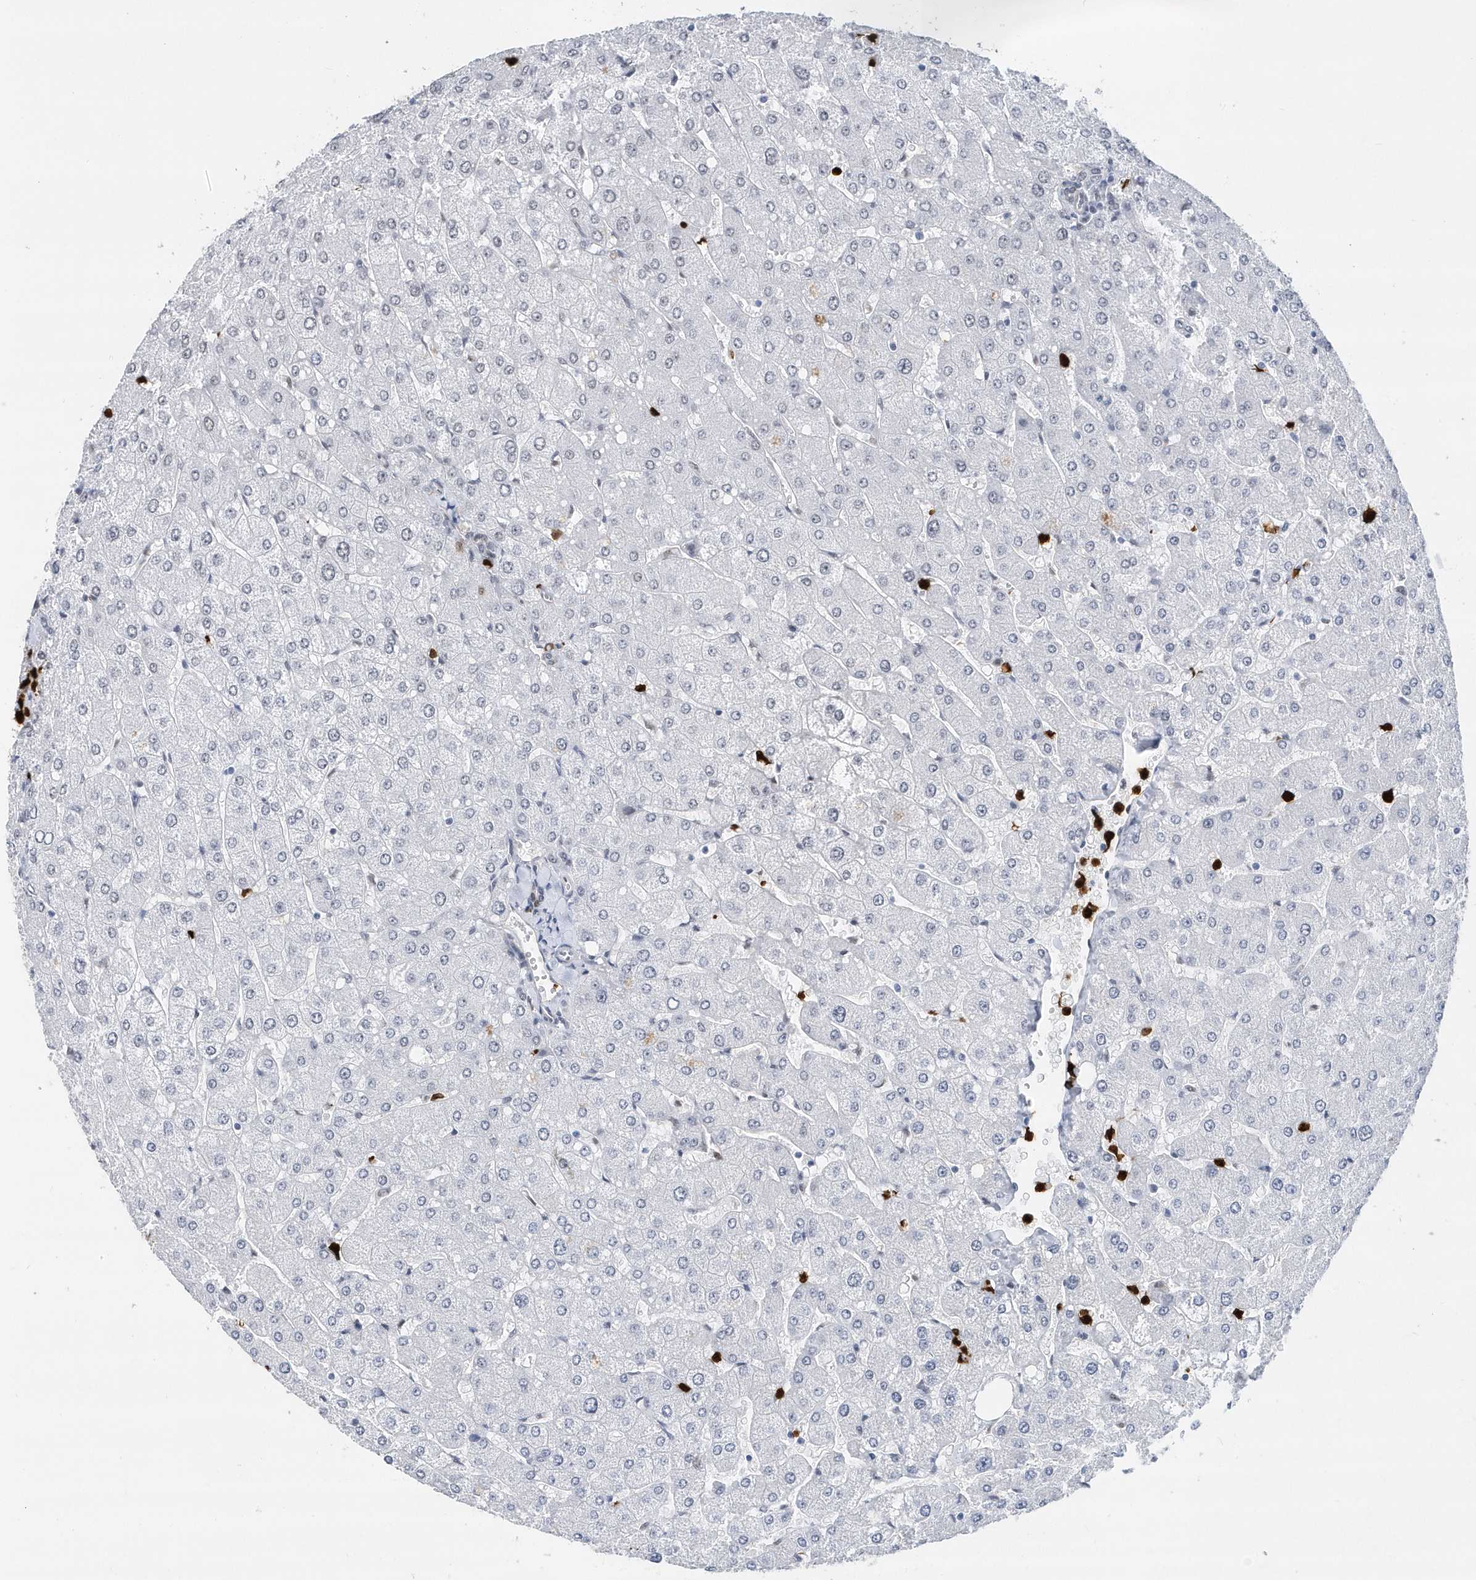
{"staining": {"intensity": "negative", "quantity": "none", "location": "none"}, "tissue": "liver", "cell_type": "Cholangiocytes", "image_type": "normal", "snomed": [{"axis": "morphology", "description": "Normal tissue, NOS"}, {"axis": "topography", "description": "Liver"}], "caption": "Micrograph shows no significant protein staining in cholangiocytes of unremarkable liver. The staining was performed using DAB to visualize the protein expression in brown, while the nuclei were stained in blue with hematoxylin (Magnification: 20x).", "gene": "RPP30", "patient": {"sex": "male", "age": 55}}